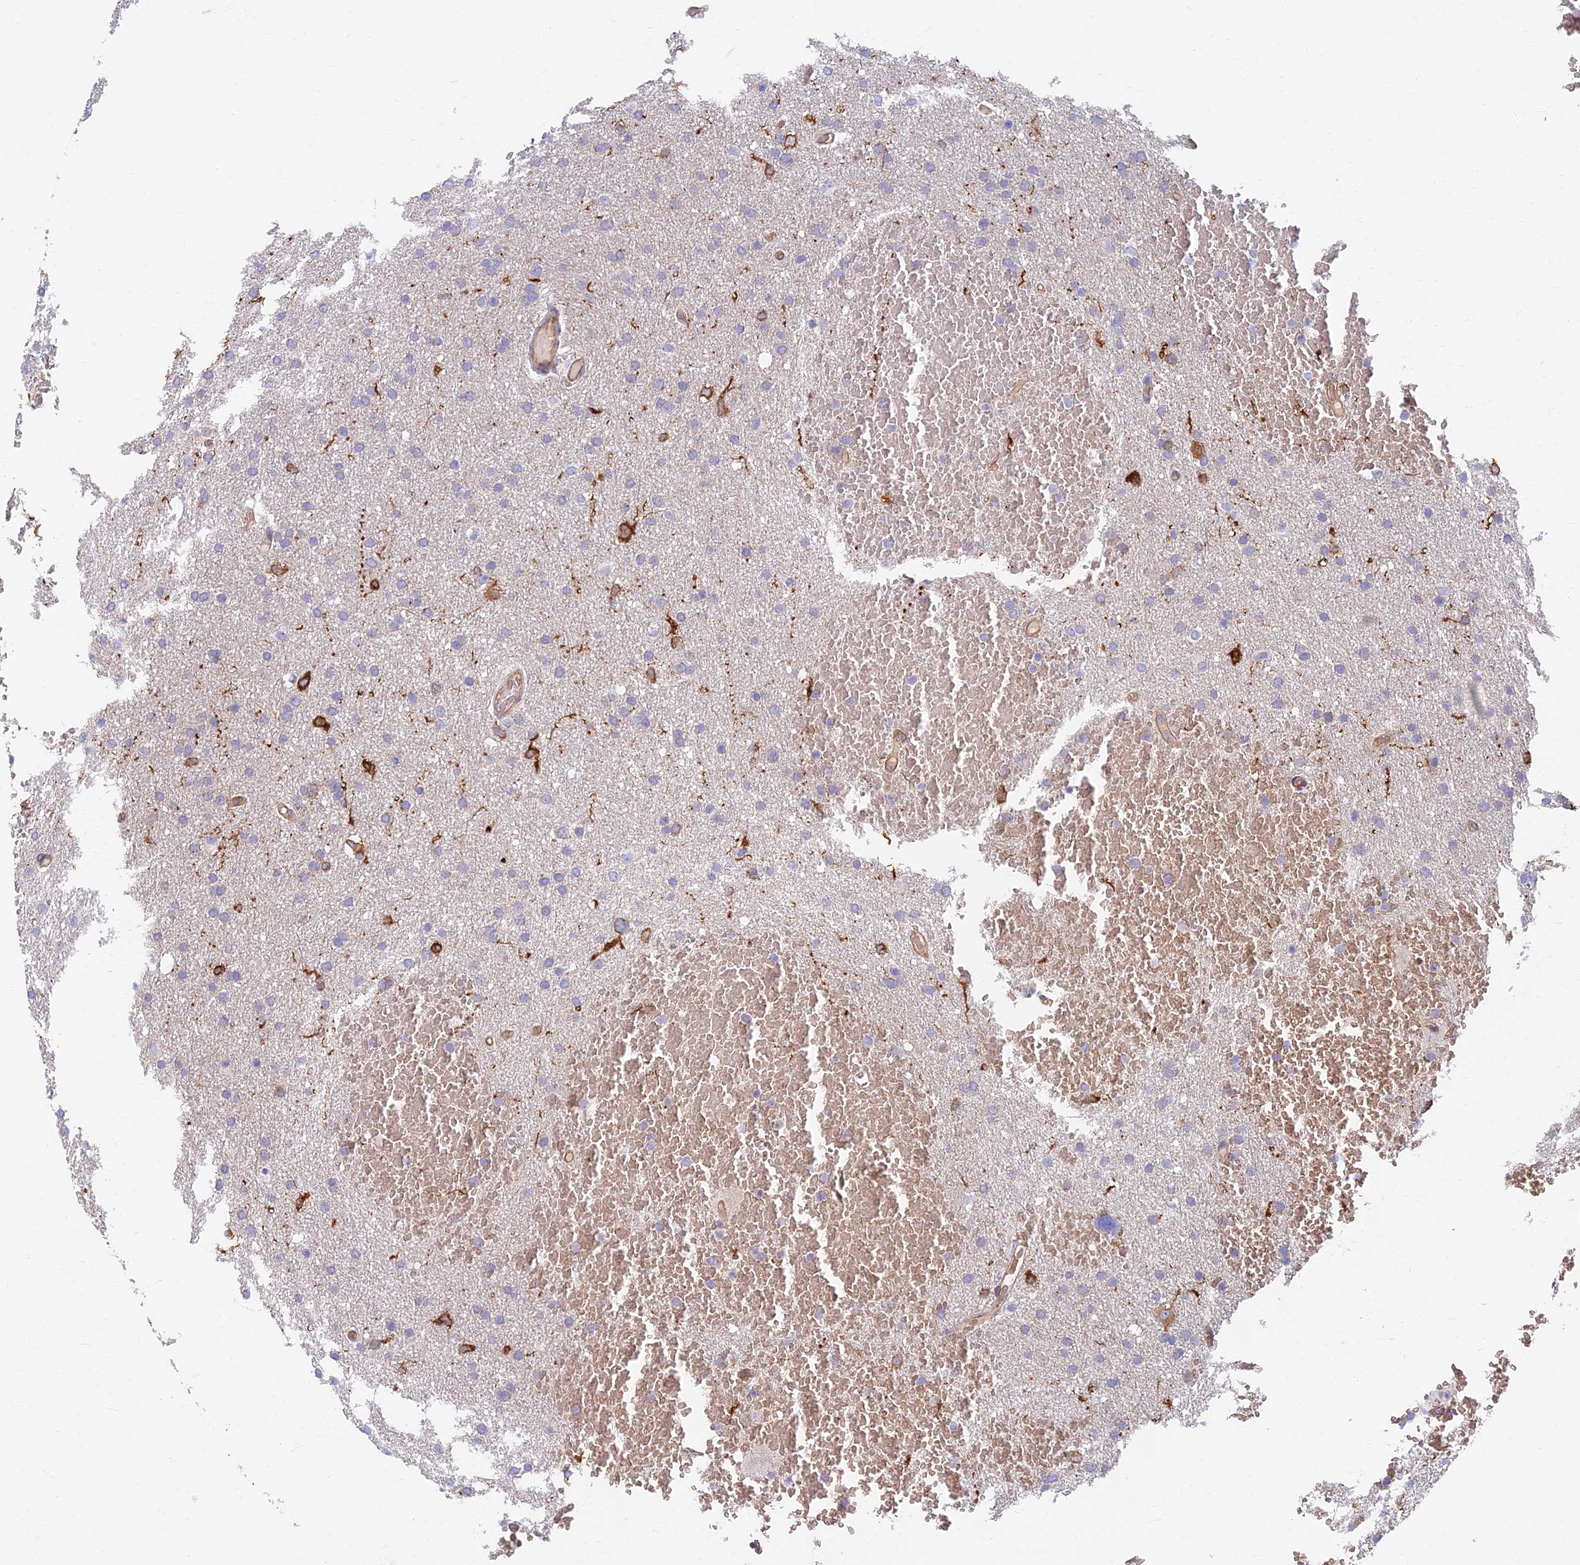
{"staining": {"intensity": "negative", "quantity": "none", "location": "none"}, "tissue": "glioma", "cell_type": "Tumor cells", "image_type": "cancer", "snomed": [{"axis": "morphology", "description": "Glioma, malignant, High grade"}, {"axis": "topography", "description": "Cerebral cortex"}], "caption": "IHC micrograph of neoplastic tissue: glioma stained with DAB (3,3'-diaminobenzidine) shows no significant protein staining in tumor cells.", "gene": "RHBDL2", "patient": {"sex": "female", "age": 36}}